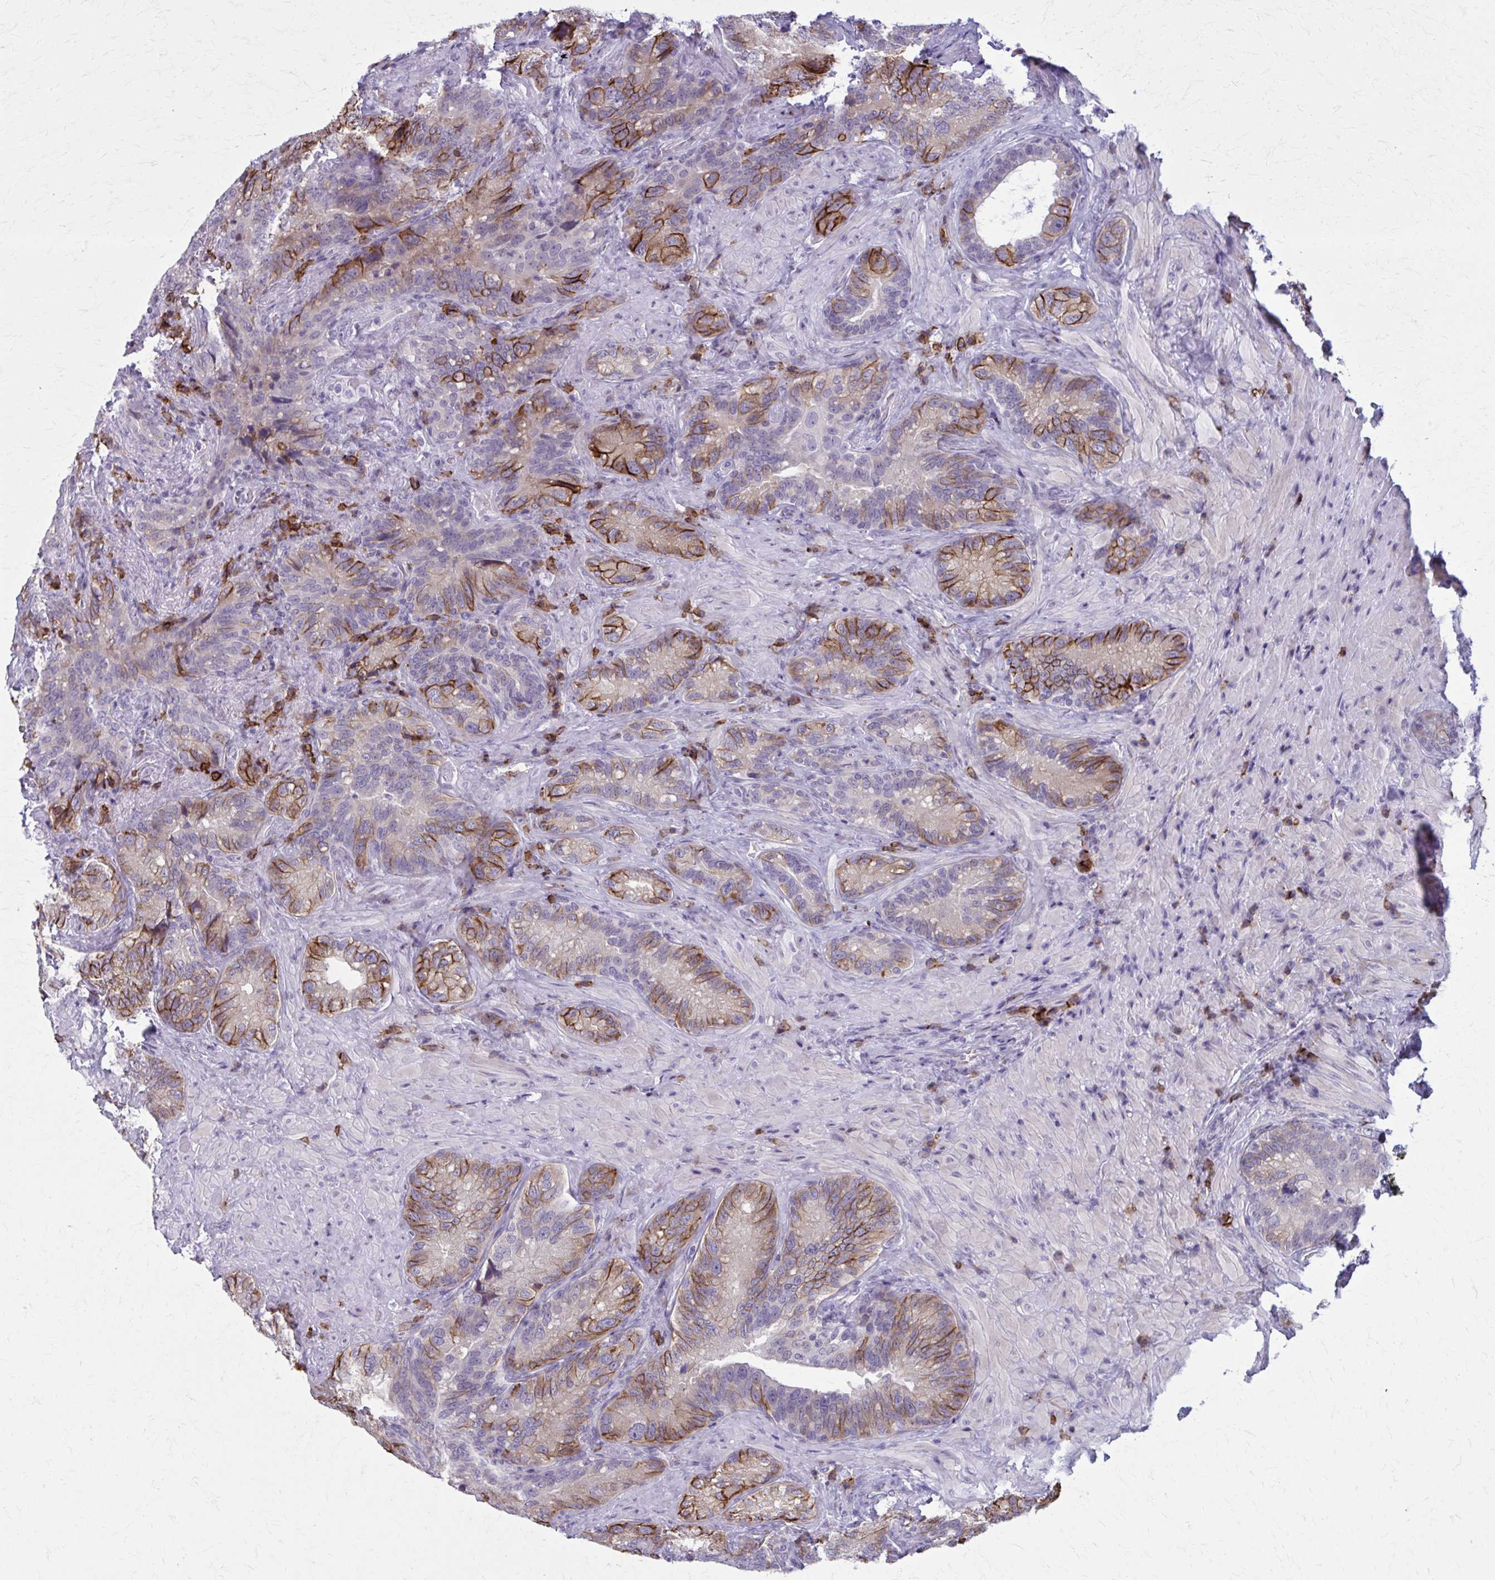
{"staining": {"intensity": "strong", "quantity": "25%-75%", "location": "cytoplasmic/membranous"}, "tissue": "seminal vesicle", "cell_type": "Glandular cells", "image_type": "normal", "snomed": [{"axis": "morphology", "description": "Normal tissue, NOS"}, {"axis": "topography", "description": "Seminal veicle"}], "caption": "Protein analysis of benign seminal vesicle displays strong cytoplasmic/membranous expression in approximately 25%-75% of glandular cells.", "gene": "CD38", "patient": {"sex": "male", "age": 68}}